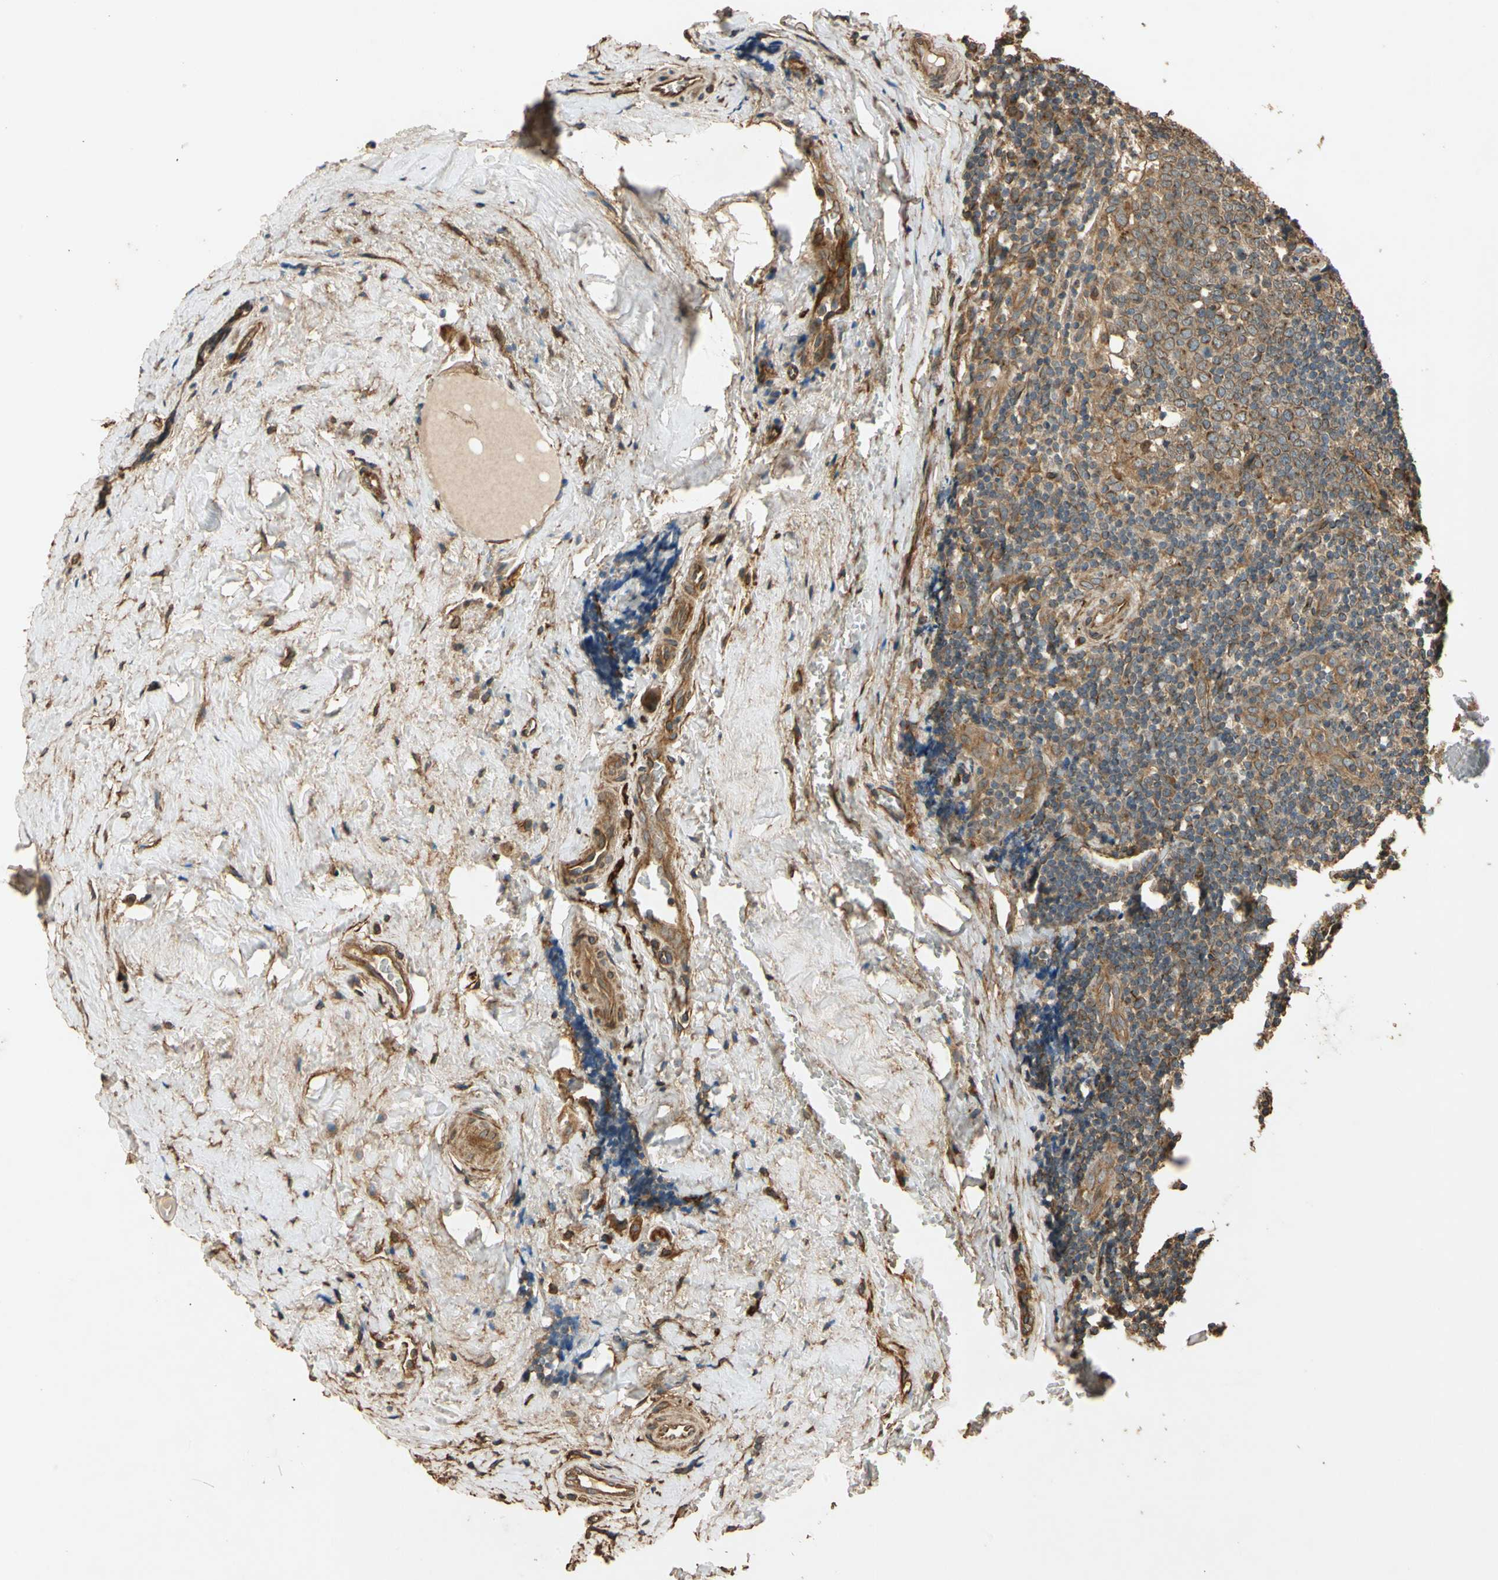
{"staining": {"intensity": "moderate", "quantity": "25%-75%", "location": "cytoplasmic/membranous"}, "tissue": "tonsil", "cell_type": "Germinal center cells", "image_type": "normal", "snomed": [{"axis": "morphology", "description": "Normal tissue, NOS"}, {"axis": "topography", "description": "Tonsil"}], "caption": "Brown immunohistochemical staining in benign human tonsil reveals moderate cytoplasmic/membranous staining in about 25%-75% of germinal center cells.", "gene": "MGRN1", "patient": {"sex": "male", "age": 31}}